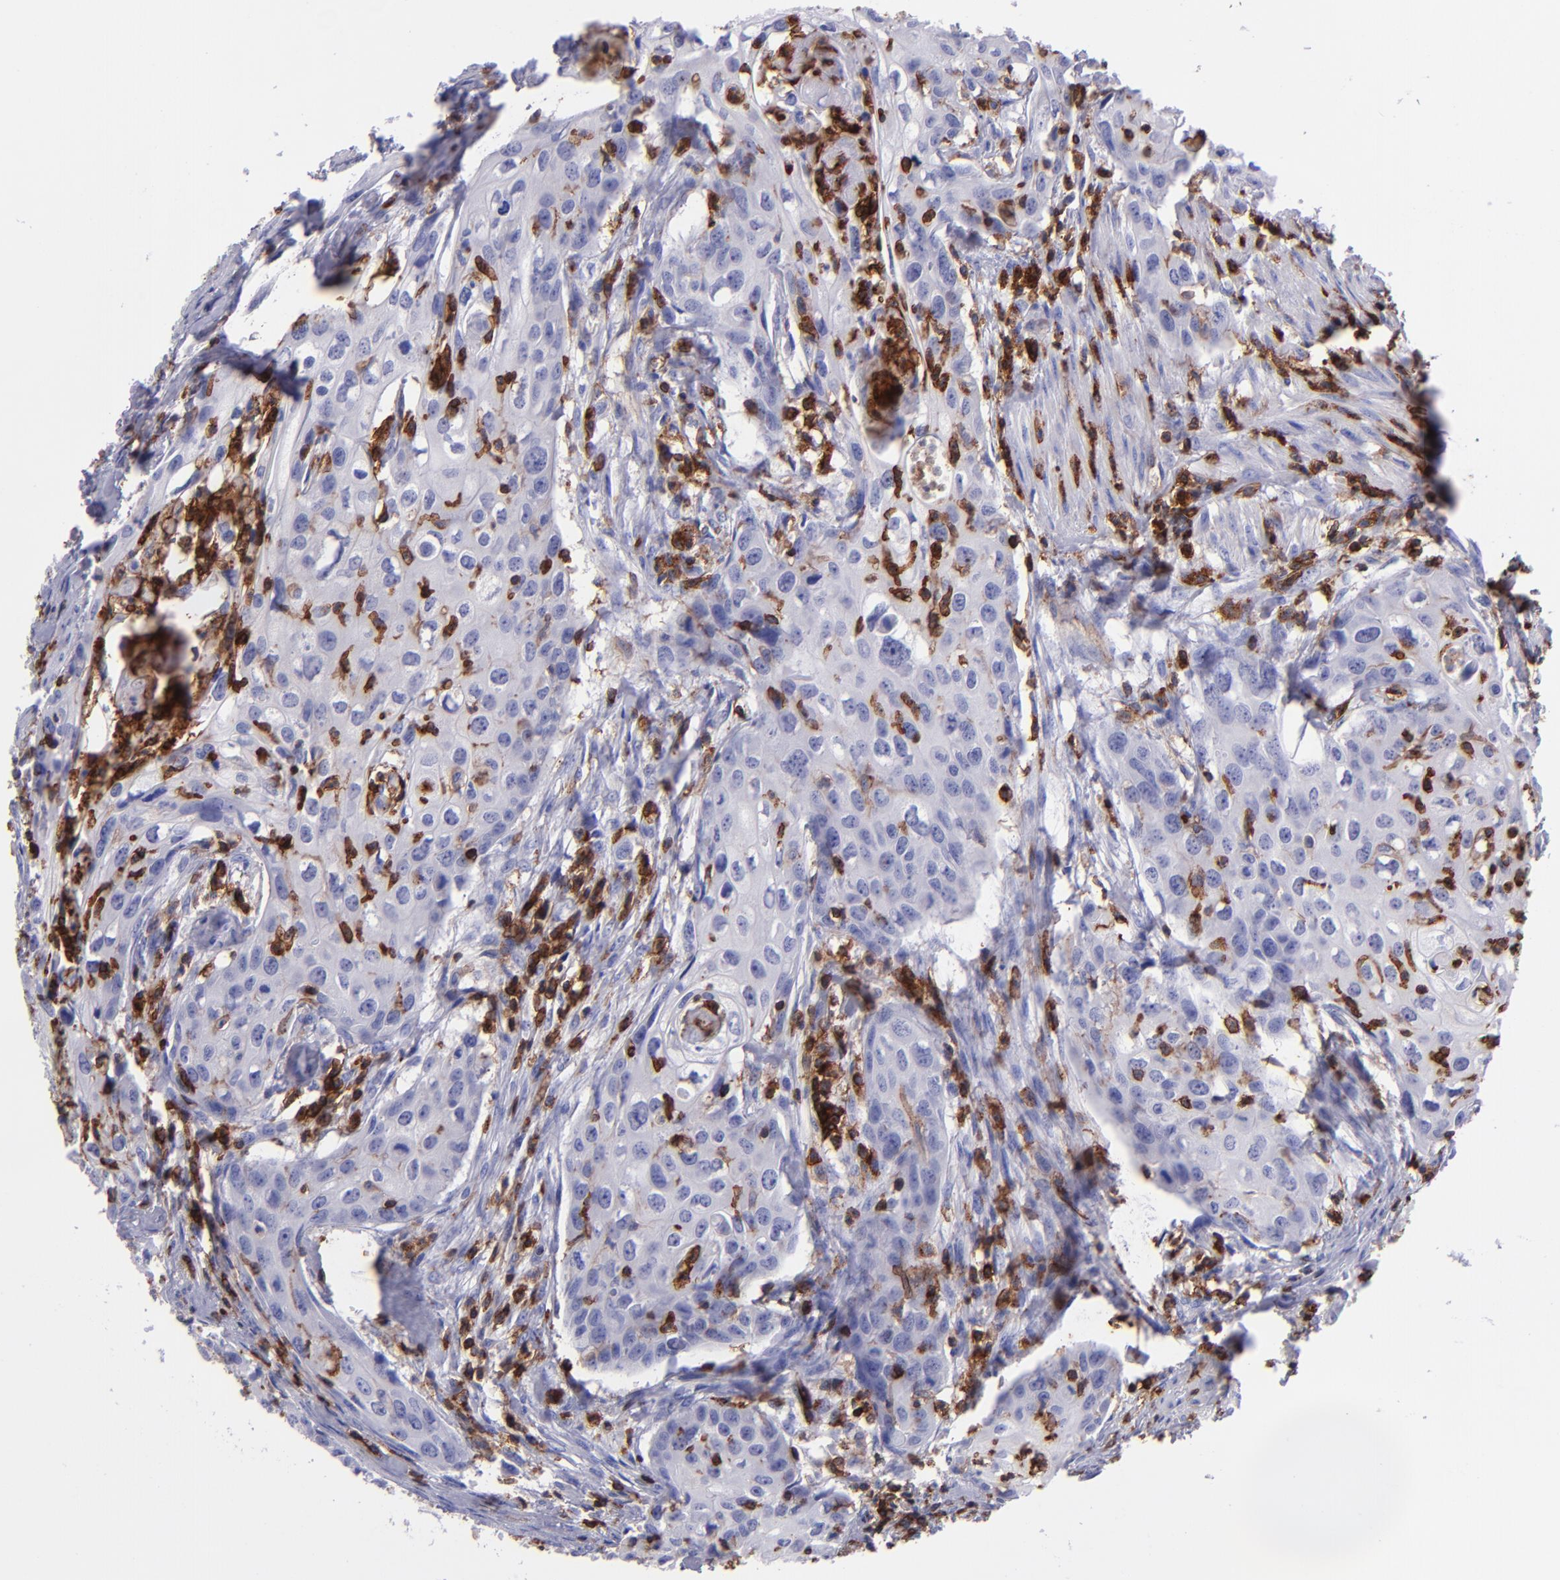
{"staining": {"intensity": "moderate", "quantity": "<25%", "location": "cytoplasmic/membranous"}, "tissue": "urothelial cancer", "cell_type": "Tumor cells", "image_type": "cancer", "snomed": [{"axis": "morphology", "description": "Urothelial carcinoma, High grade"}, {"axis": "topography", "description": "Urinary bladder"}], "caption": "A brown stain highlights moderate cytoplasmic/membranous positivity of a protein in urothelial carcinoma (high-grade) tumor cells.", "gene": "ICAM3", "patient": {"sex": "male", "age": 54}}